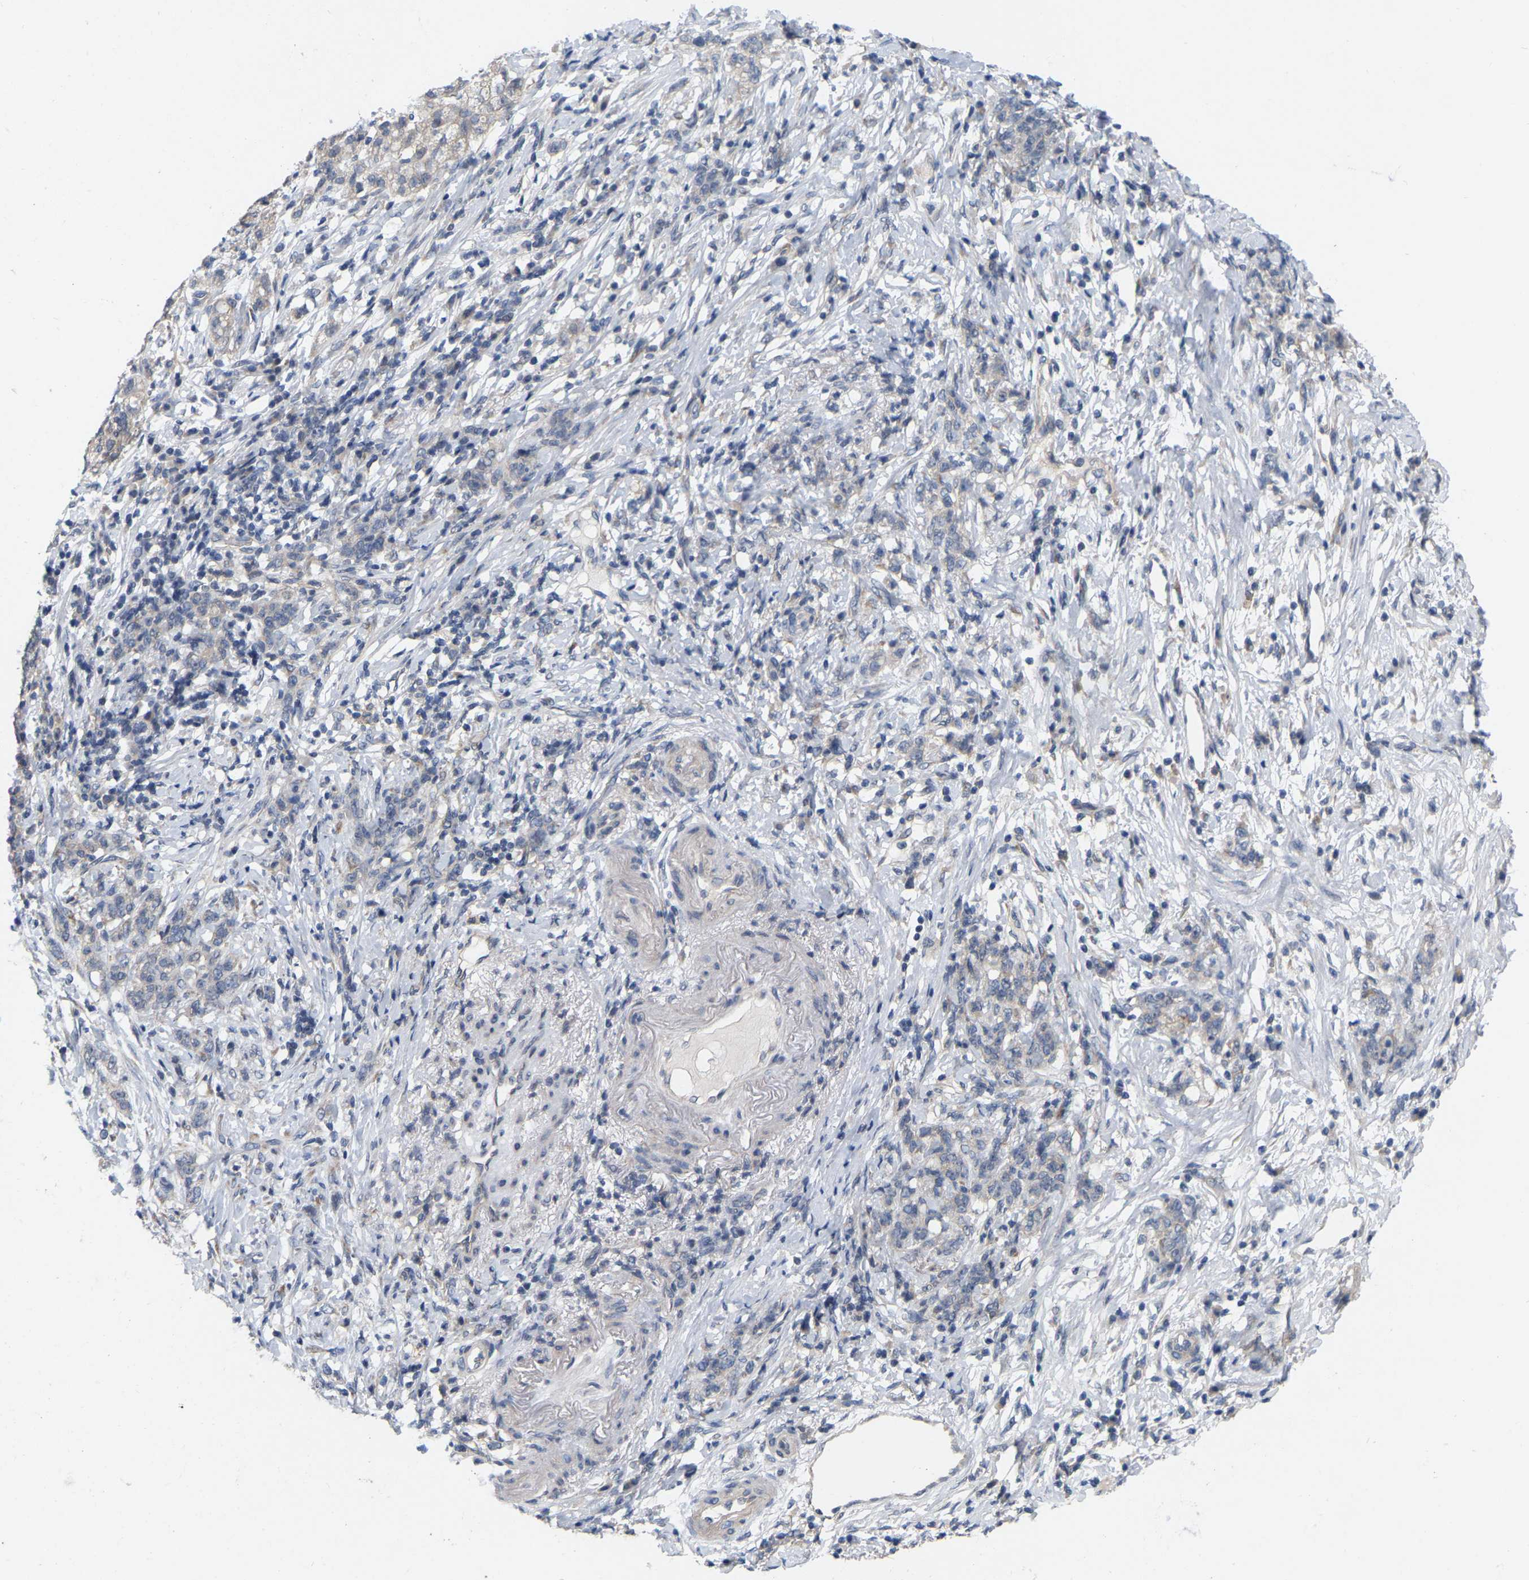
{"staining": {"intensity": "weak", "quantity": "<25%", "location": "cytoplasmic/membranous"}, "tissue": "stomach cancer", "cell_type": "Tumor cells", "image_type": "cancer", "snomed": [{"axis": "morphology", "description": "Adenocarcinoma, NOS"}, {"axis": "topography", "description": "Stomach, lower"}], "caption": "High magnification brightfield microscopy of stomach cancer (adenocarcinoma) stained with DAB (brown) and counterstained with hematoxylin (blue): tumor cells show no significant positivity.", "gene": "SSH1", "patient": {"sex": "male", "age": 88}}